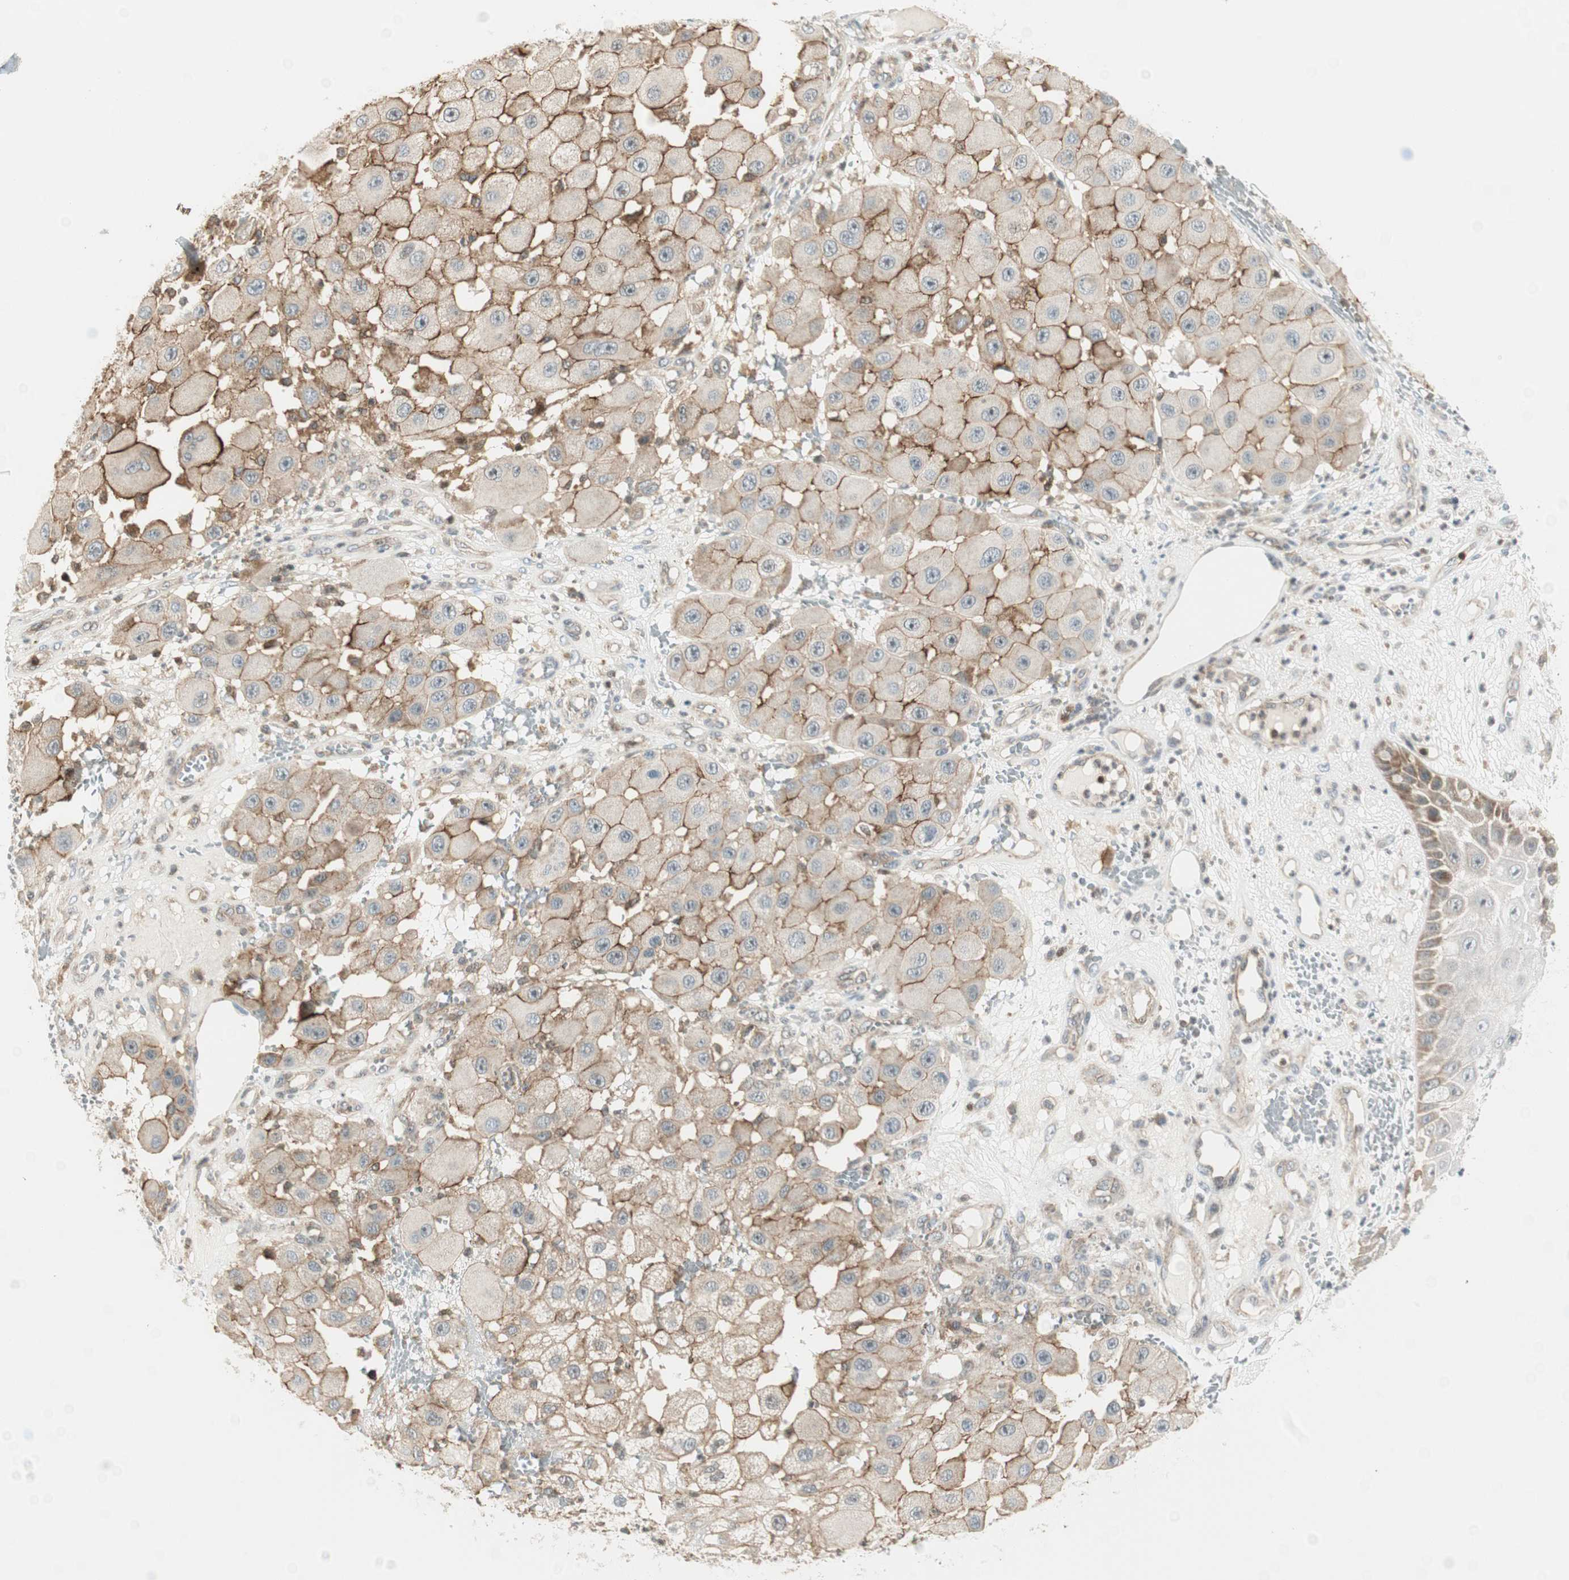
{"staining": {"intensity": "weak", "quantity": ">75%", "location": "cytoplasmic/membranous"}, "tissue": "melanoma", "cell_type": "Tumor cells", "image_type": "cancer", "snomed": [{"axis": "morphology", "description": "Malignant melanoma, NOS"}, {"axis": "topography", "description": "Skin"}], "caption": "Protein expression analysis of human malignant melanoma reveals weak cytoplasmic/membranous positivity in about >75% of tumor cells.", "gene": "PPP1CA", "patient": {"sex": "female", "age": 81}}